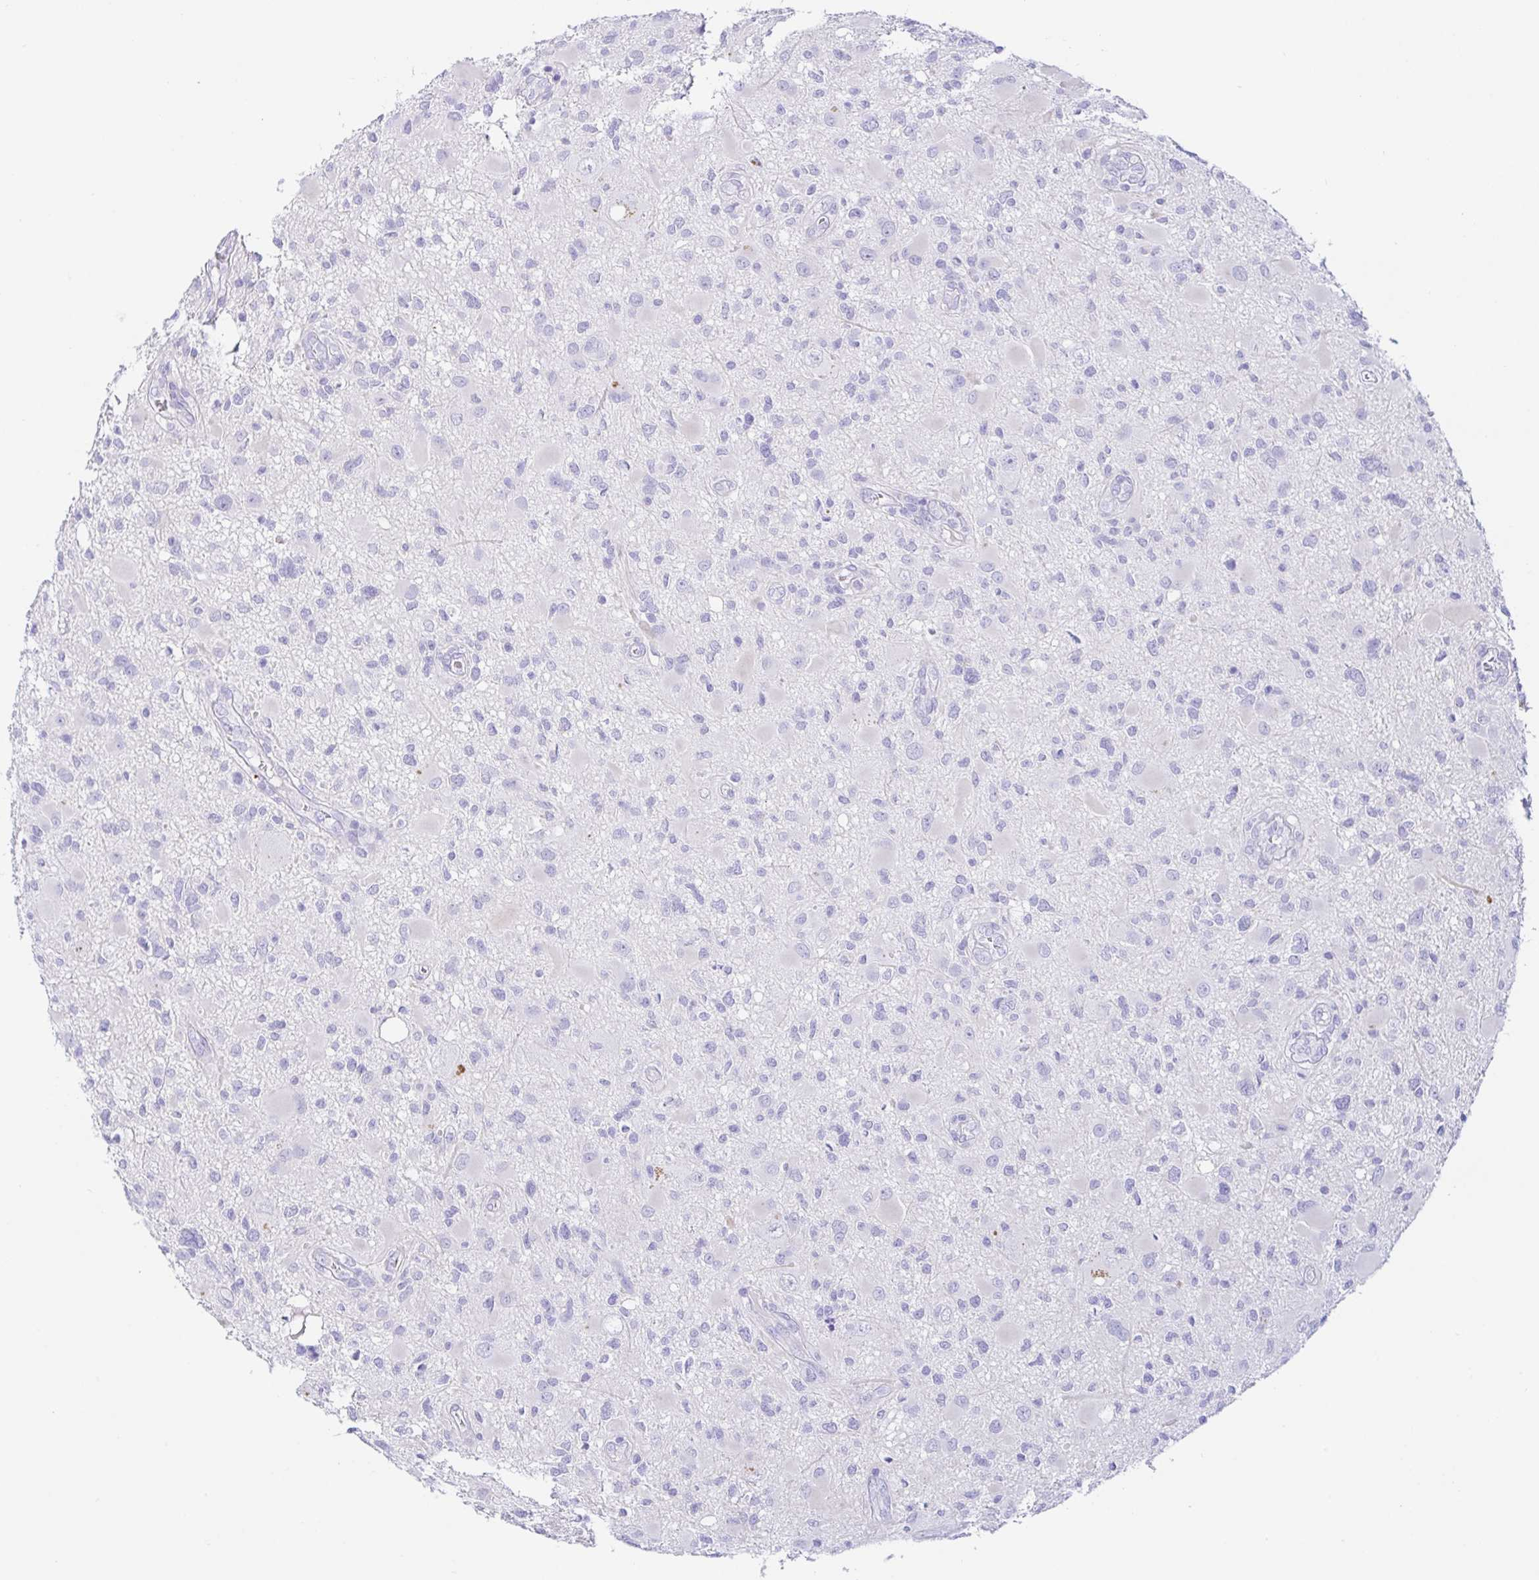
{"staining": {"intensity": "negative", "quantity": "none", "location": "none"}, "tissue": "glioma", "cell_type": "Tumor cells", "image_type": "cancer", "snomed": [{"axis": "morphology", "description": "Glioma, malignant, High grade"}, {"axis": "topography", "description": "Brain"}], "caption": "Tumor cells show no significant positivity in glioma.", "gene": "PAX8", "patient": {"sex": "male", "age": 54}}